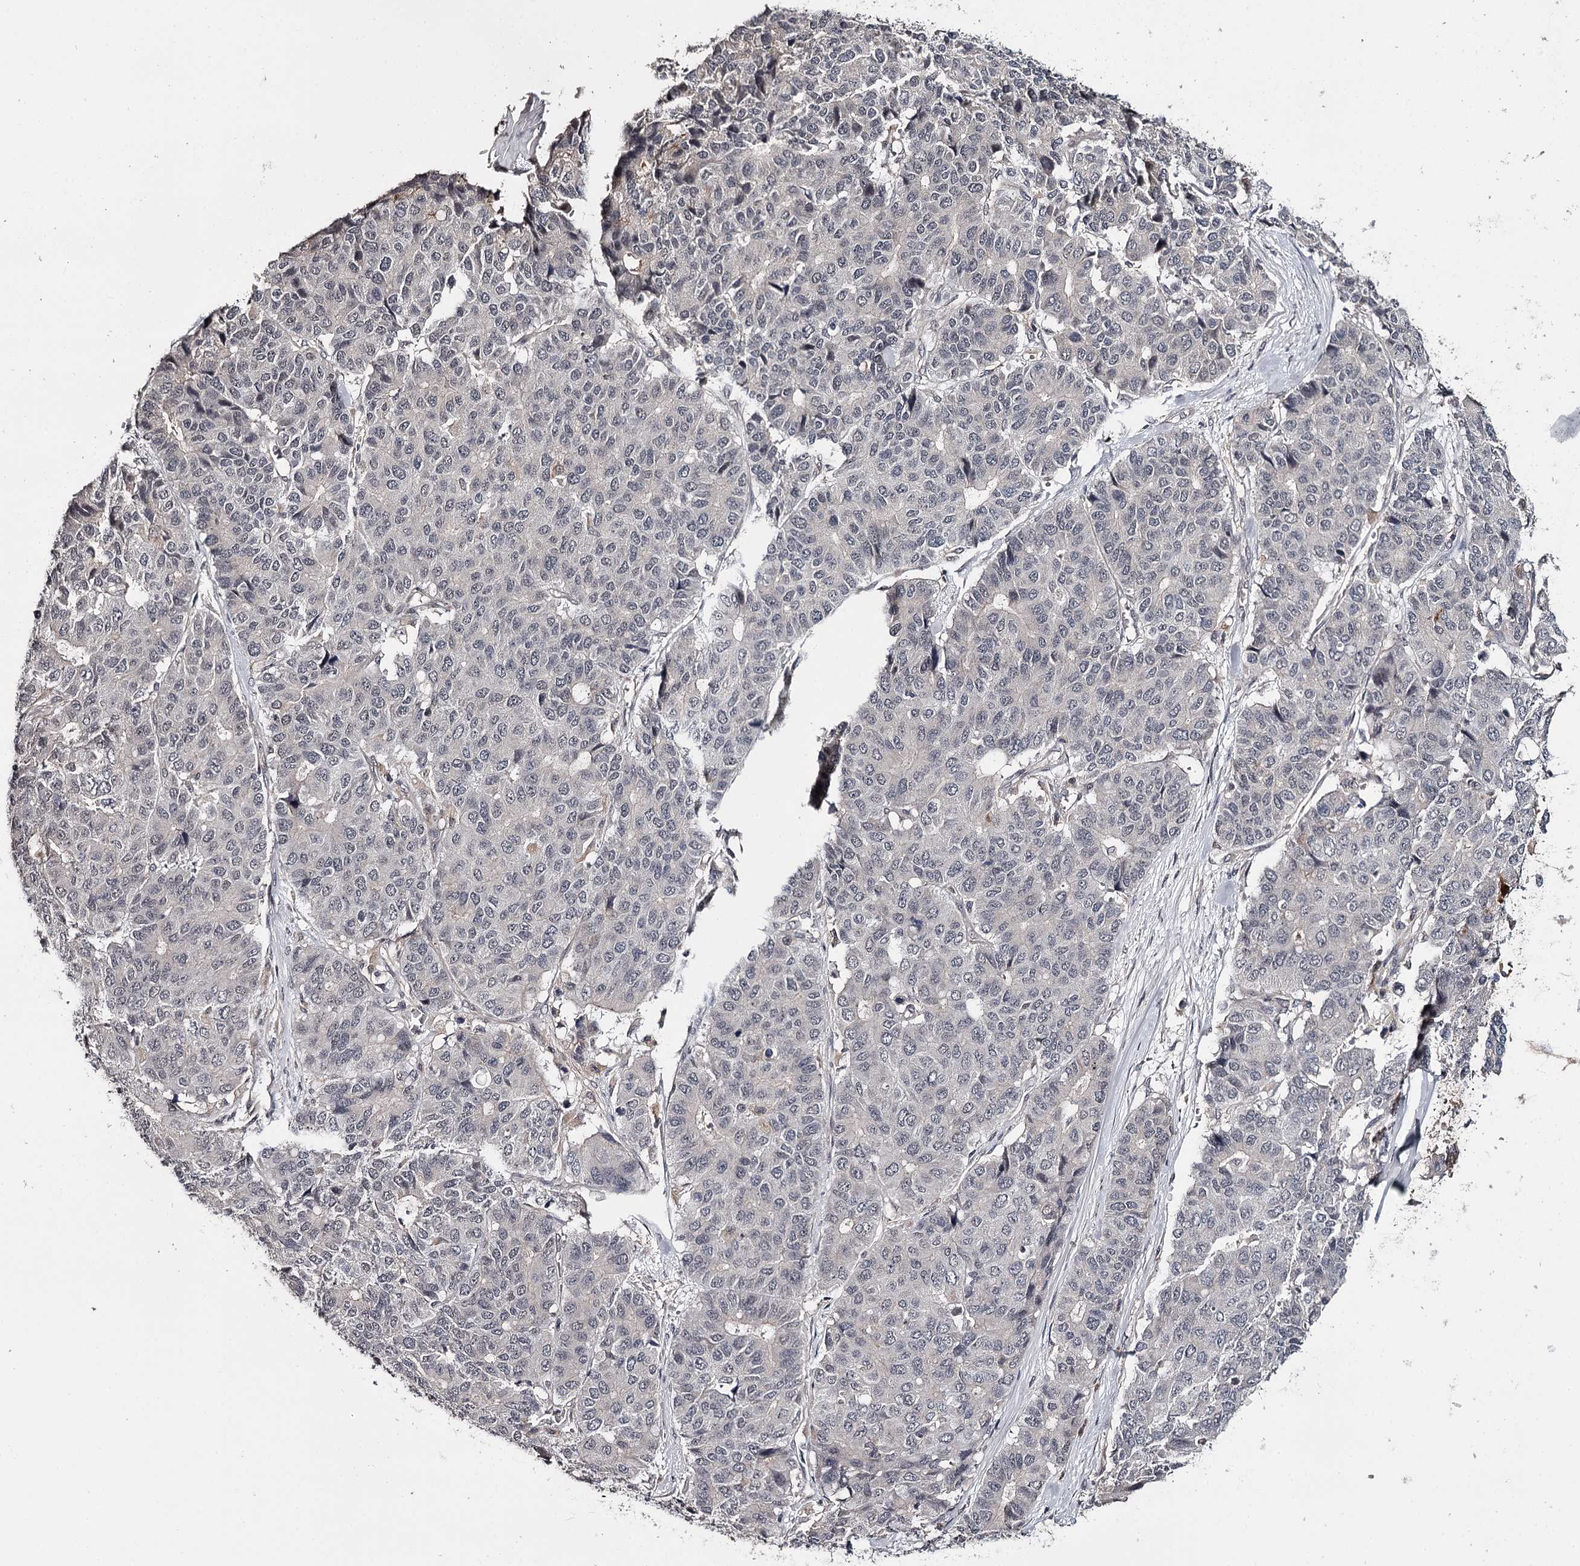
{"staining": {"intensity": "negative", "quantity": "none", "location": "none"}, "tissue": "pancreatic cancer", "cell_type": "Tumor cells", "image_type": "cancer", "snomed": [{"axis": "morphology", "description": "Adenocarcinoma, NOS"}, {"axis": "topography", "description": "Pancreas"}], "caption": "This micrograph is of pancreatic adenocarcinoma stained with immunohistochemistry to label a protein in brown with the nuclei are counter-stained blue. There is no positivity in tumor cells.", "gene": "CWF19L2", "patient": {"sex": "male", "age": 50}}